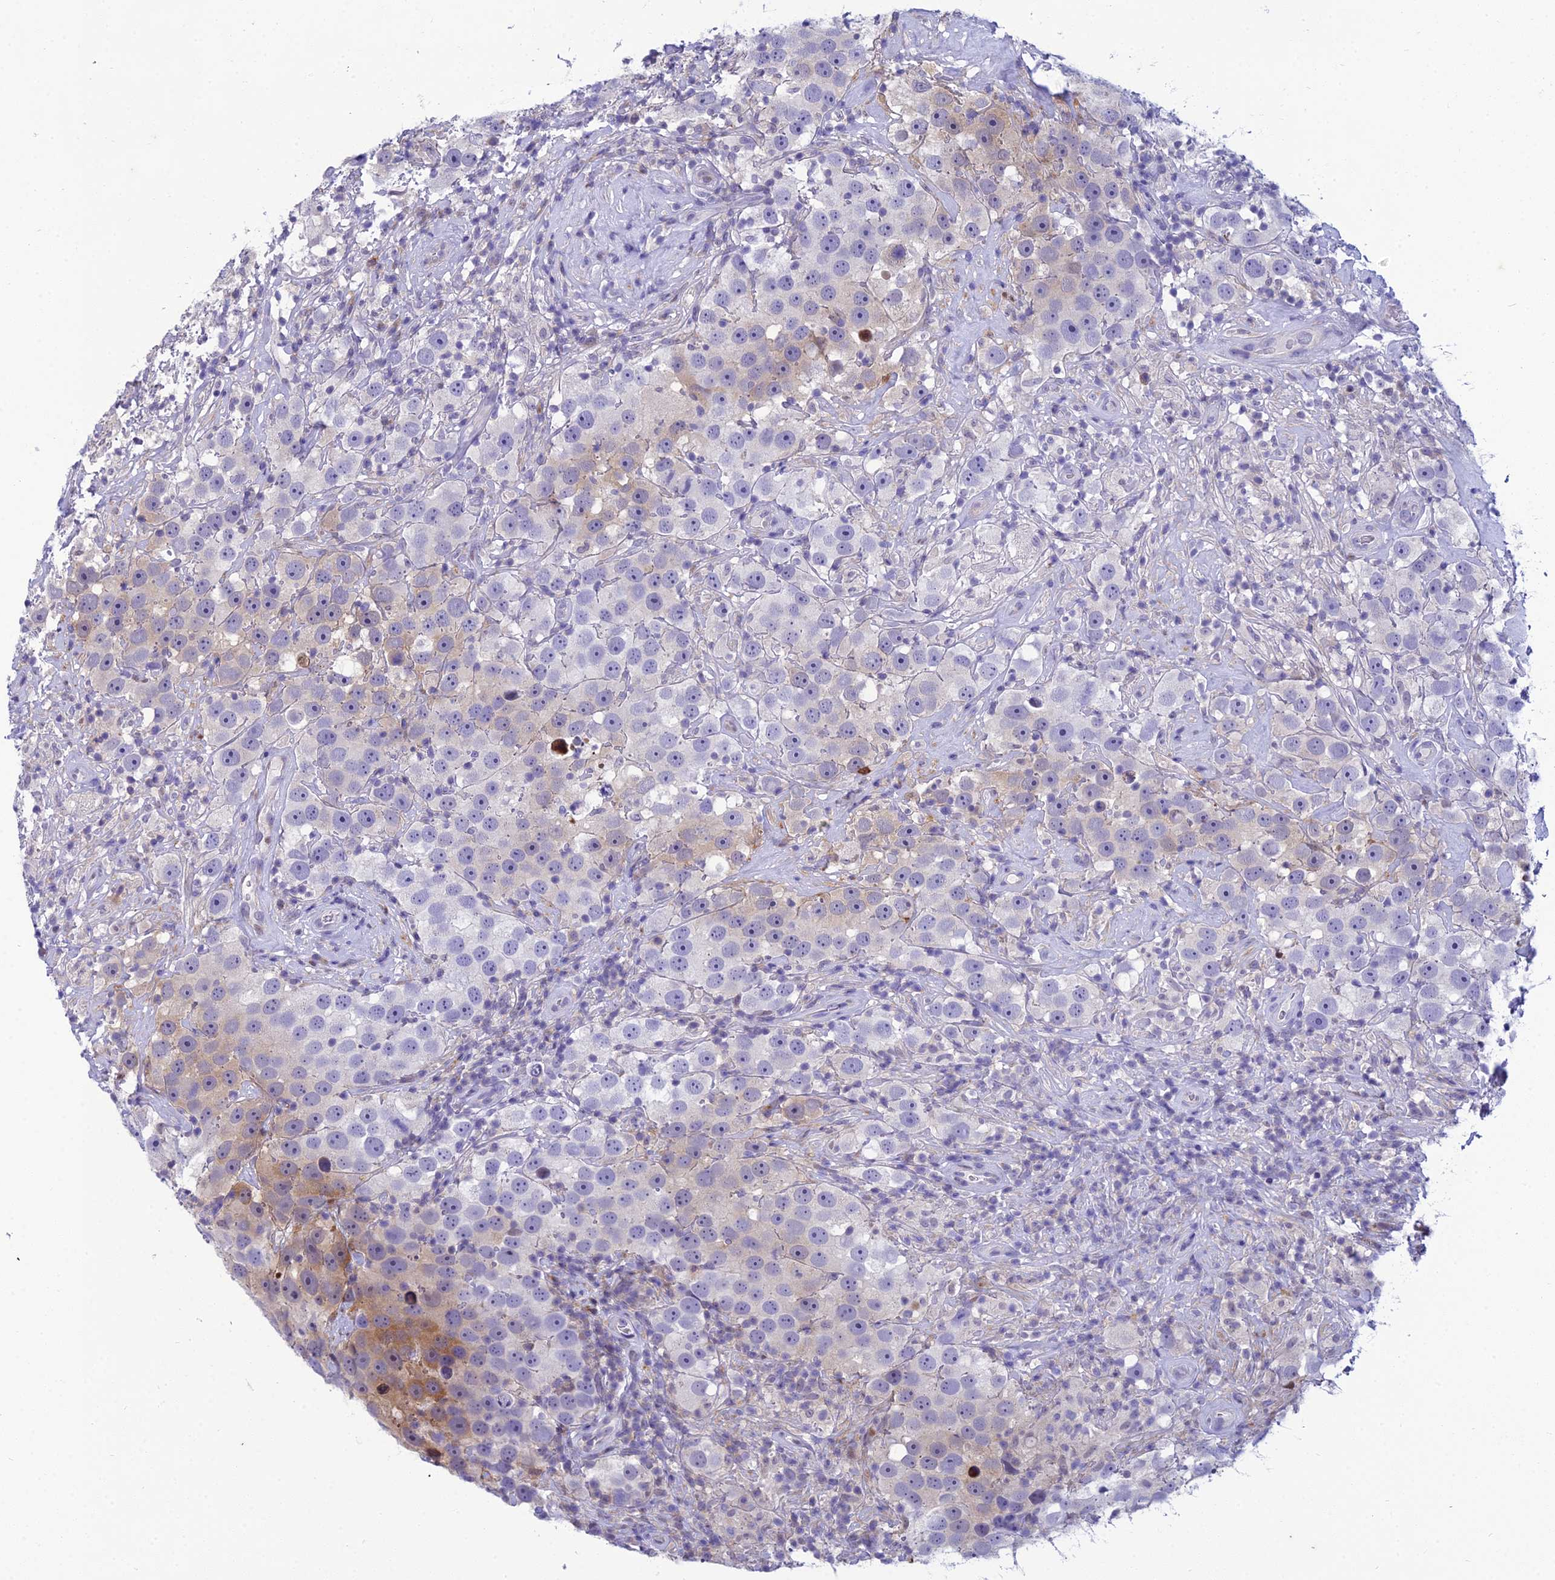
{"staining": {"intensity": "weak", "quantity": "<25%", "location": "cytoplasmic/membranous"}, "tissue": "testis cancer", "cell_type": "Tumor cells", "image_type": "cancer", "snomed": [{"axis": "morphology", "description": "Seminoma, NOS"}, {"axis": "topography", "description": "Testis"}], "caption": "An IHC micrograph of testis cancer is shown. There is no staining in tumor cells of testis cancer.", "gene": "ZMIZ1", "patient": {"sex": "male", "age": 49}}